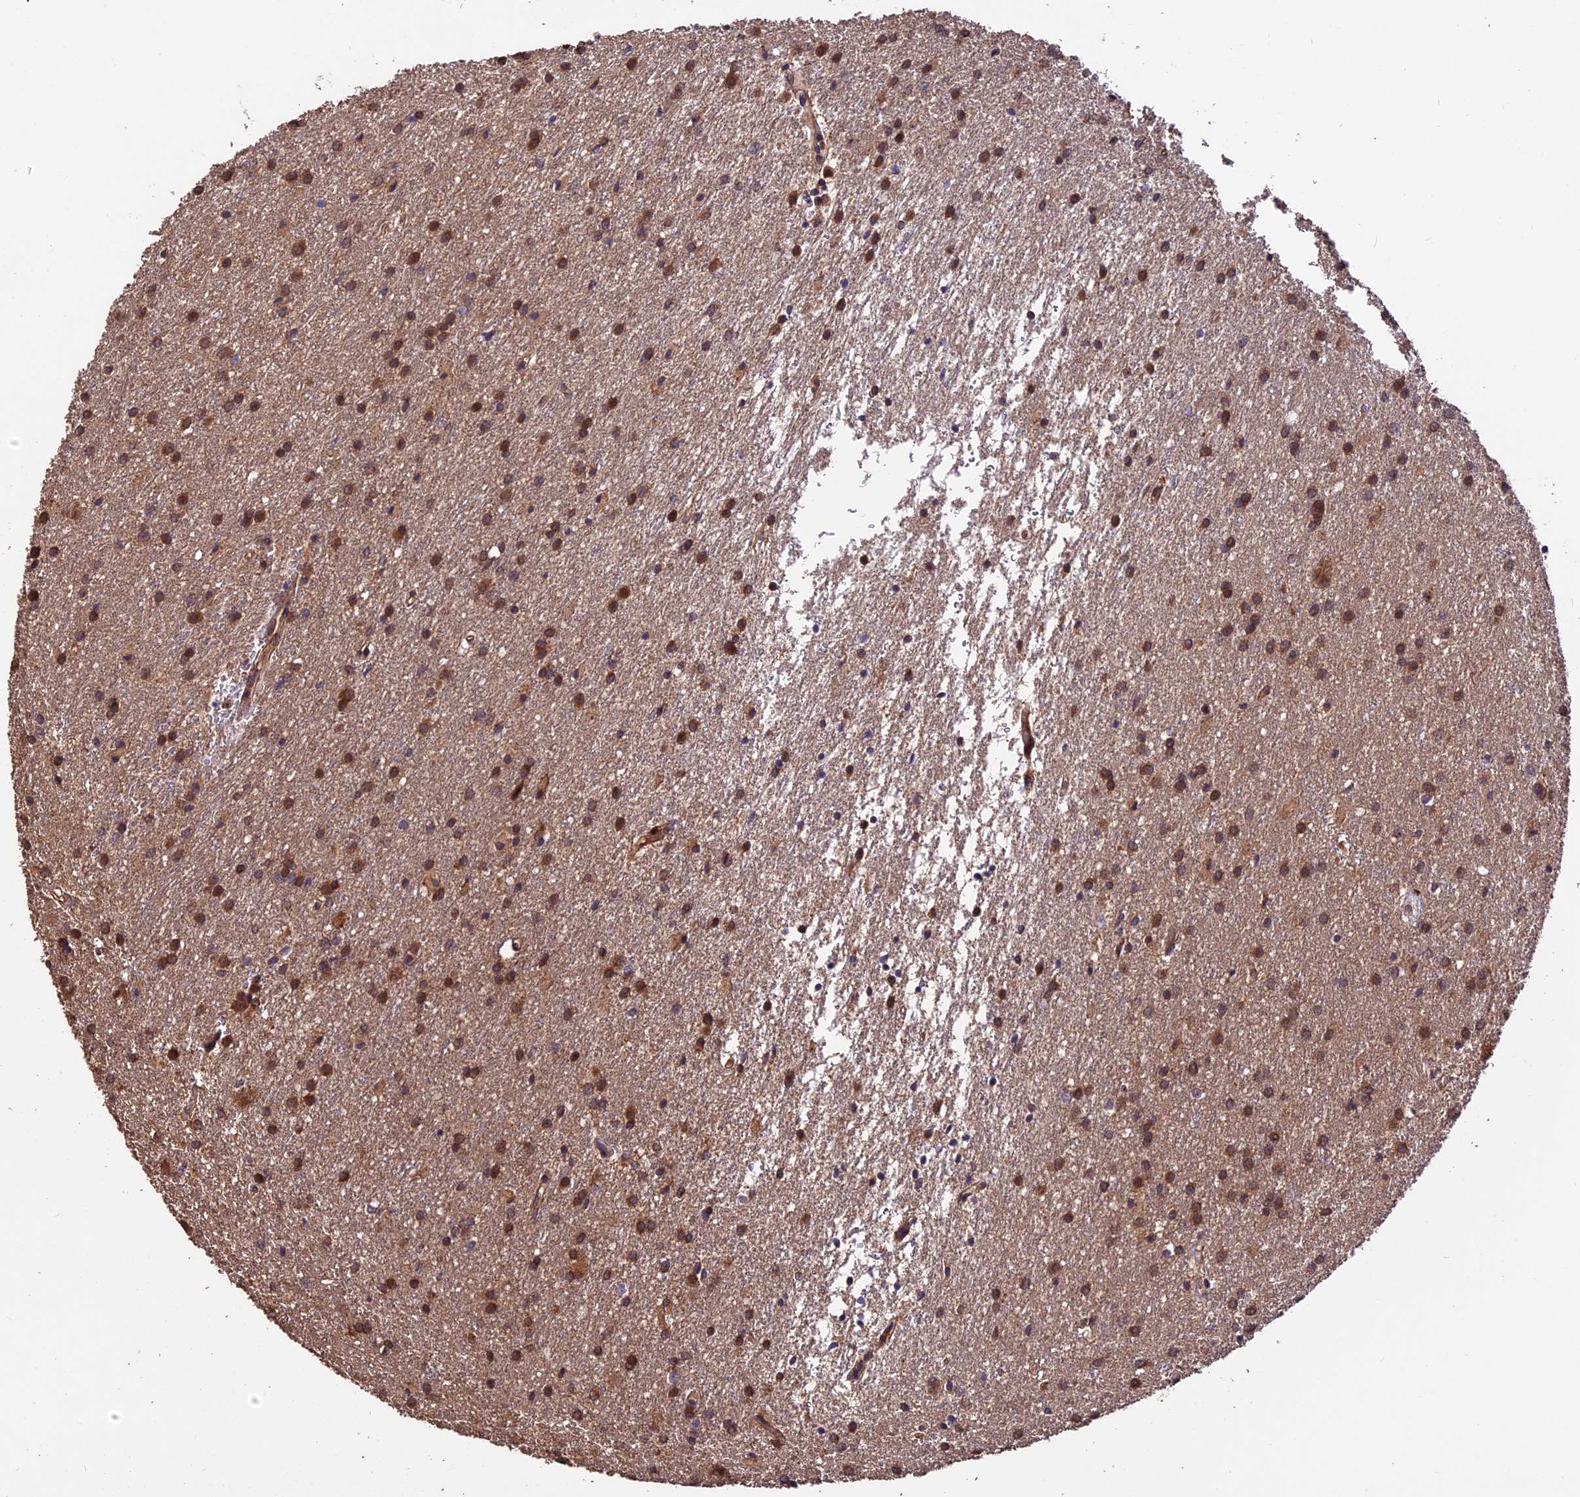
{"staining": {"intensity": "strong", "quantity": ">75%", "location": "cytoplasmic/membranous"}, "tissue": "glioma", "cell_type": "Tumor cells", "image_type": "cancer", "snomed": [{"axis": "morphology", "description": "Glioma, malignant, High grade"}, {"axis": "topography", "description": "Brain"}], "caption": "Strong cytoplasmic/membranous staining is seen in approximately >75% of tumor cells in glioma. (brown staining indicates protein expression, while blue staining denotes nuclei).", "gene": "TRMT1", "patient": {"sex": "female", "age": 50}}